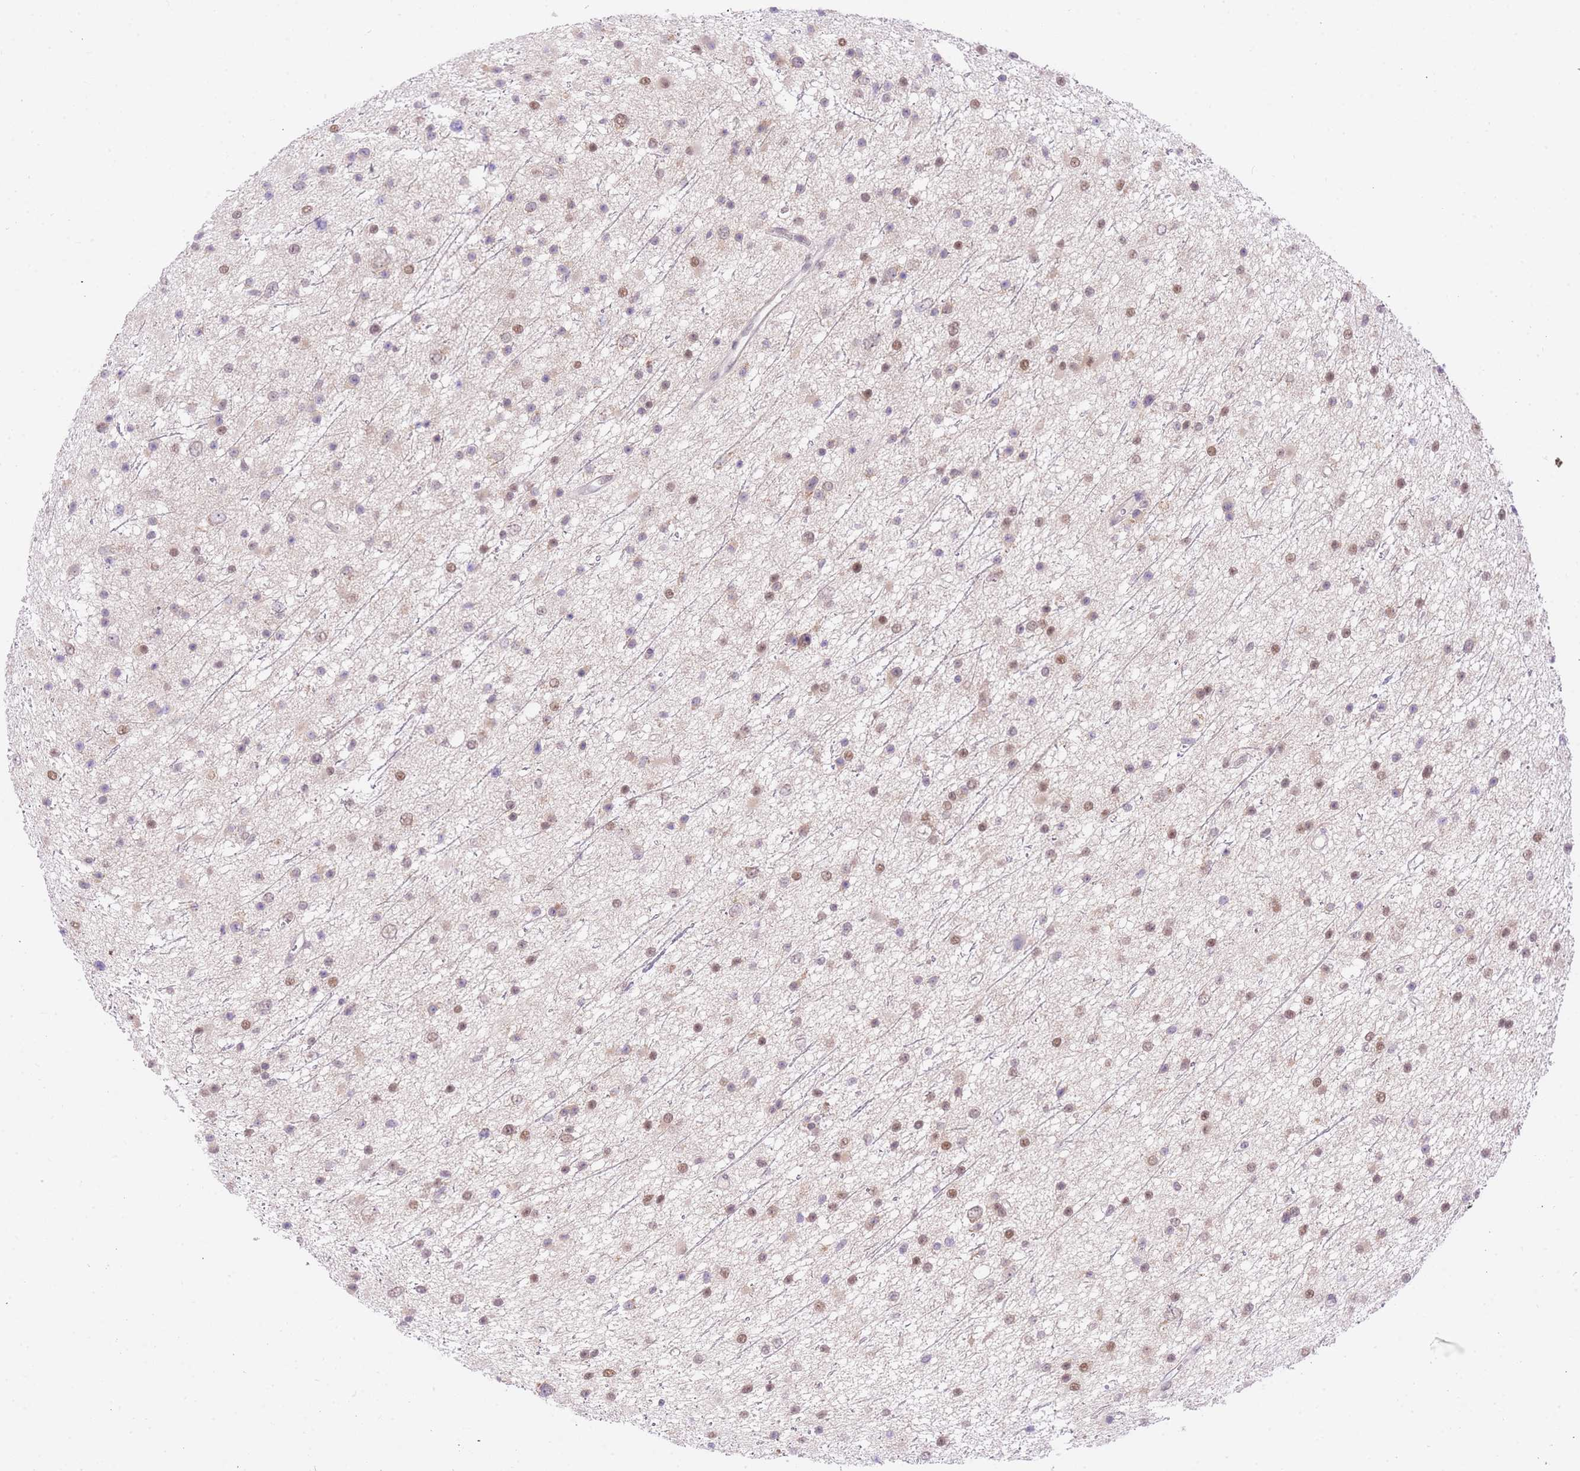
{"staining": {"intensity": "moderate", "quantity": ">75%", "location": "nuclear"}, "tissue": "glioma", "cell_type": "Tumor cells", "image_type": "cancer", "snomed": [{"axis": "morphology", "description": "Glioma, malignant, Low grade"}, {"axis": "topography", "description": "Cerebral cortex"}], "caption": "Immunohistochemistry image of neoplastic tissue: human glioma stained using immunohistochemistry displays medium levels of moderate protein expression localized specifically in the nuclear of tumor cells, appearing as a nuclear brown color.", "gene": "UBXN7", "patient": {"sex": "female", "age": 39}}